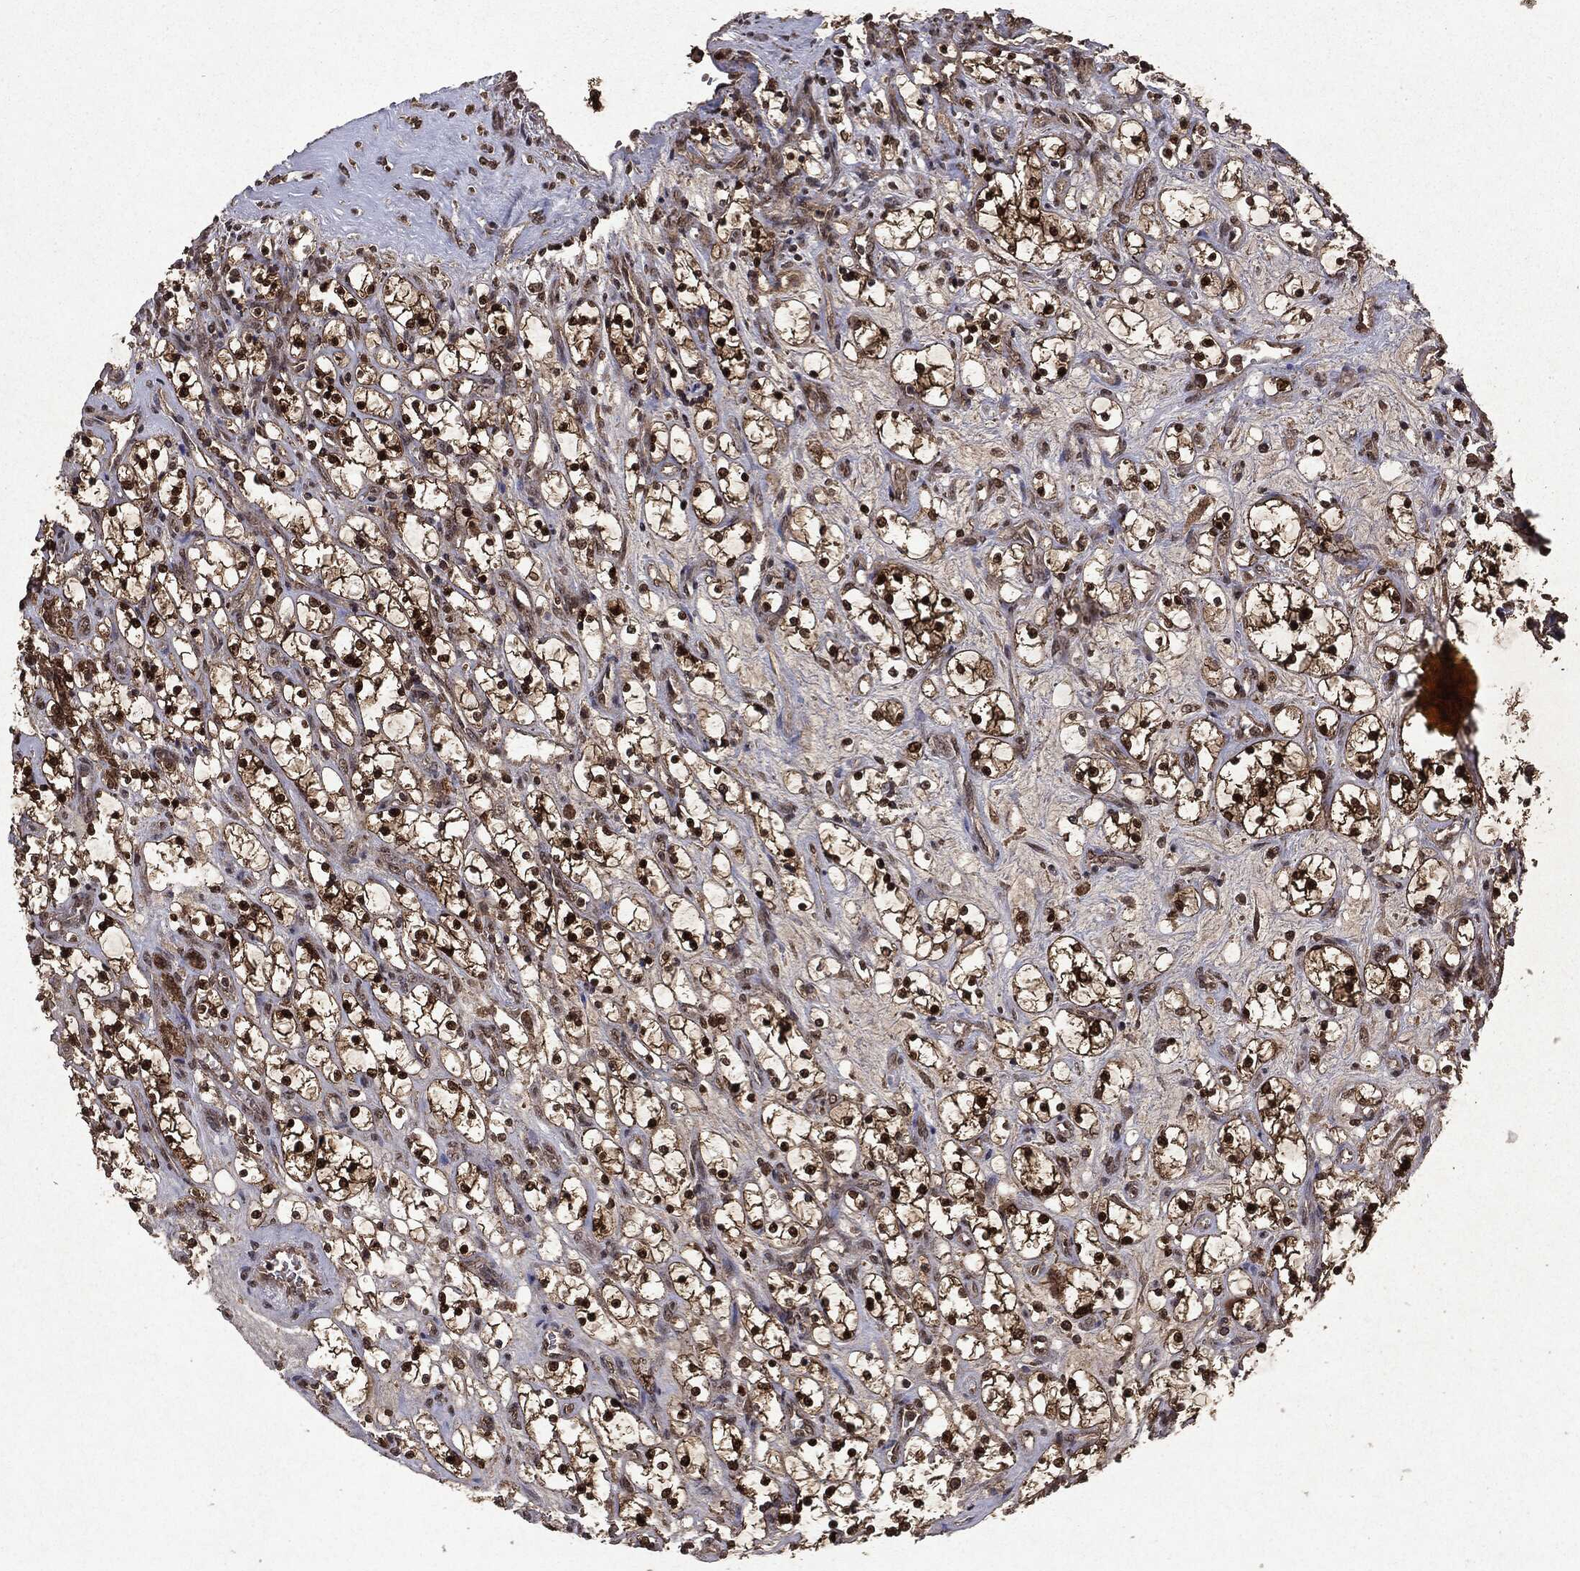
{"staining": {"intensity": "strong", "quantity": ">75%", "location": "cytoplasmic/membranous,nuclear"}, "tissue": "renal cancer", "cell_type": "Tumor cells", "image_type": "cancer", "snomed": [{"axis": "morphology", "description": "Adenocarcinoma, NOS"}, {"axis": "topography", "description": "Kidney"}], "caption": "This is an image of immunohistochemistry staining of renal adenocarcinoma, which shows strong expression in the cytoplasmic/membranous and nuclear of tumor cells.", "gene": "PEBP1", "patient": {"sex": "female", "age": 69}}